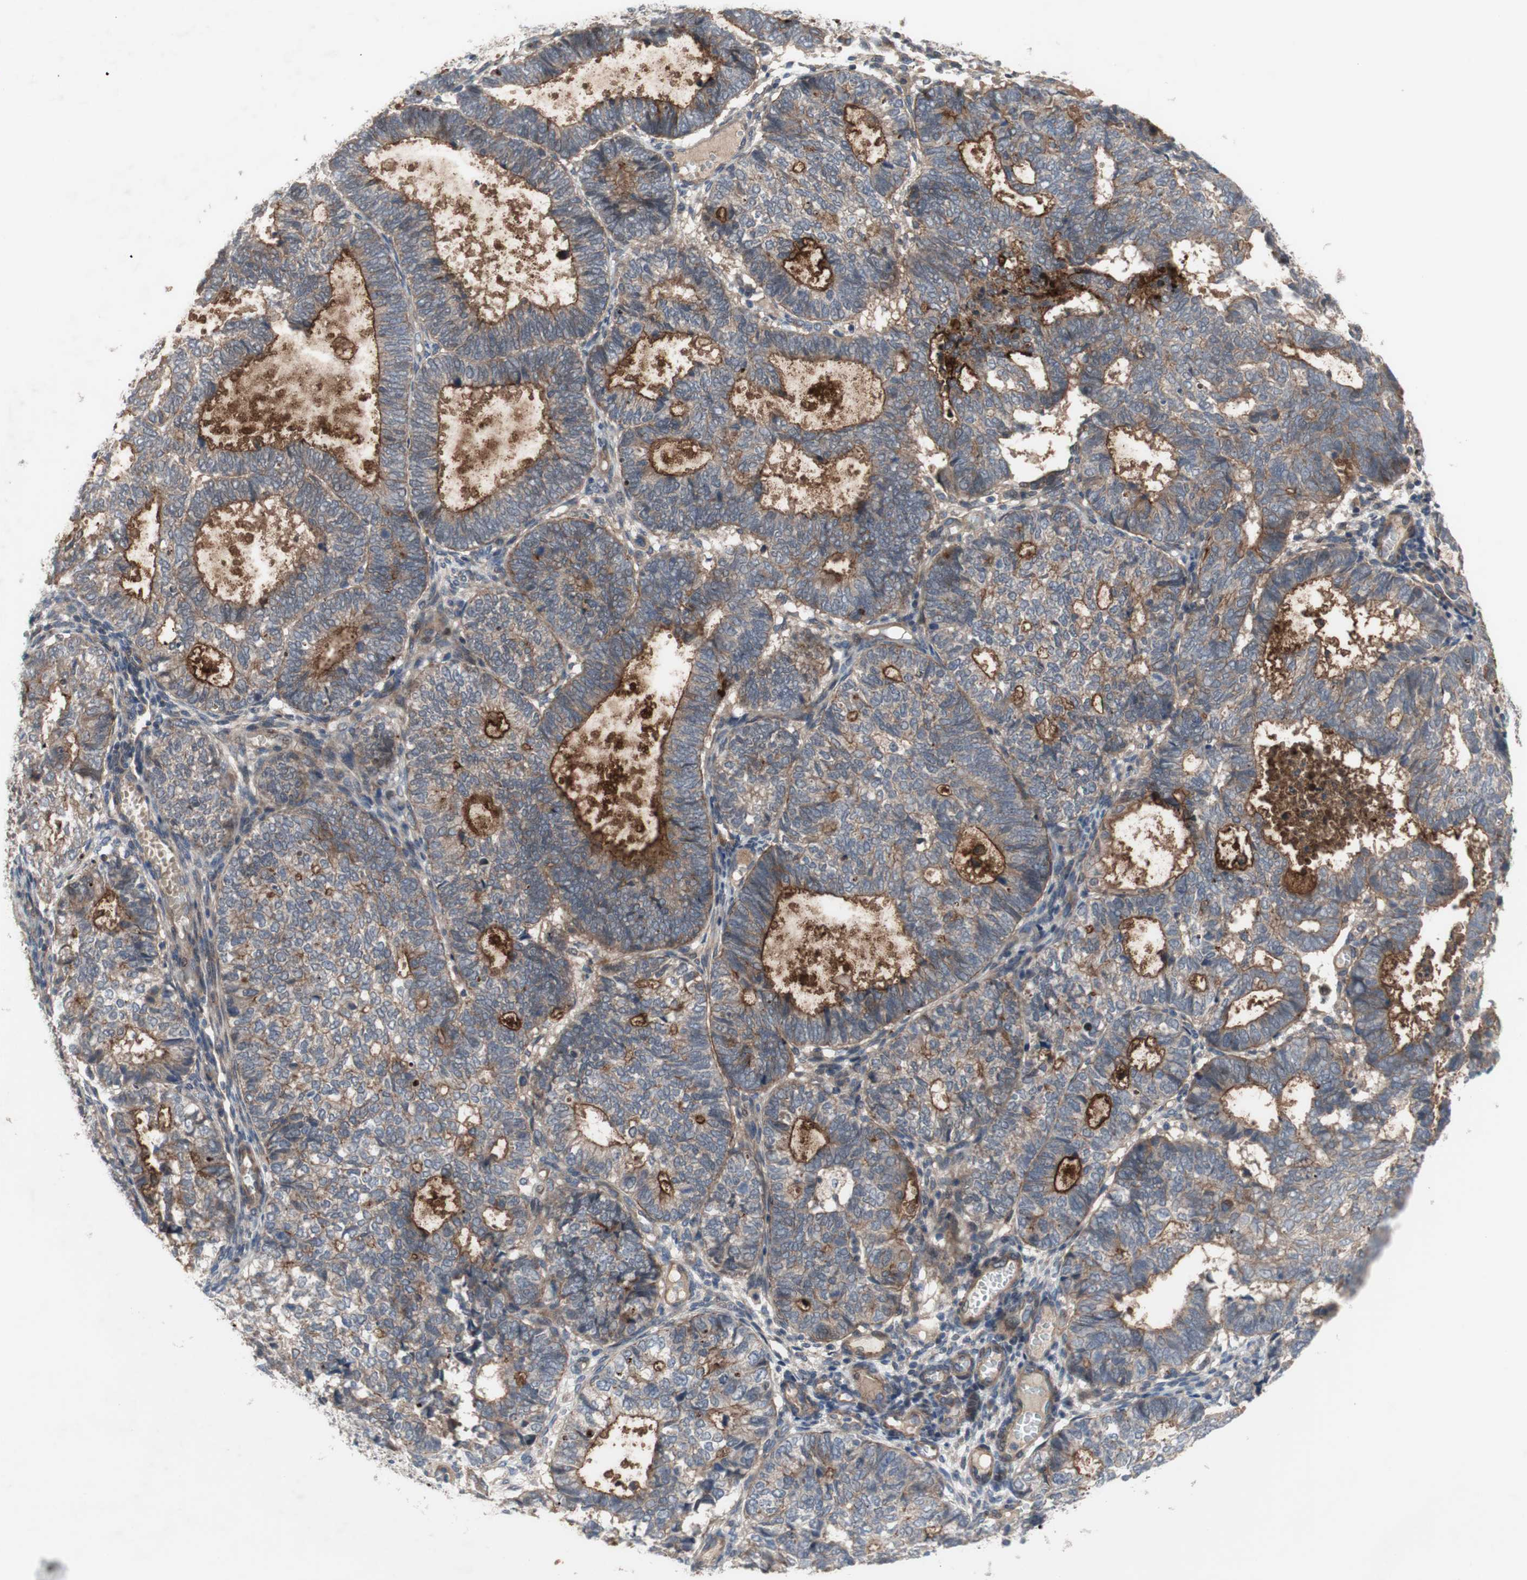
{"staining": {"intensity": "weak", "quantity": ">75%", "location": "cytoplasmic/membranous"}, "tissue": "endometrial cancer", "cell_type": "Tumor cells", "image_type": "cancer", "snomed": [{"axis": "morphology", "description": "Adenocarcinoma, NOS"}, {"axis": "topography", "description": "Uterus"}], "caption": "Approximately >75% of tumor cells in human endometrial adenocarcinoma display weak cytoplasmic/membranous protein staining as visualized by brown immunohistochemical staining.", "gene": "OAZ1", "patient": {"sex": "female", "age": 60}}